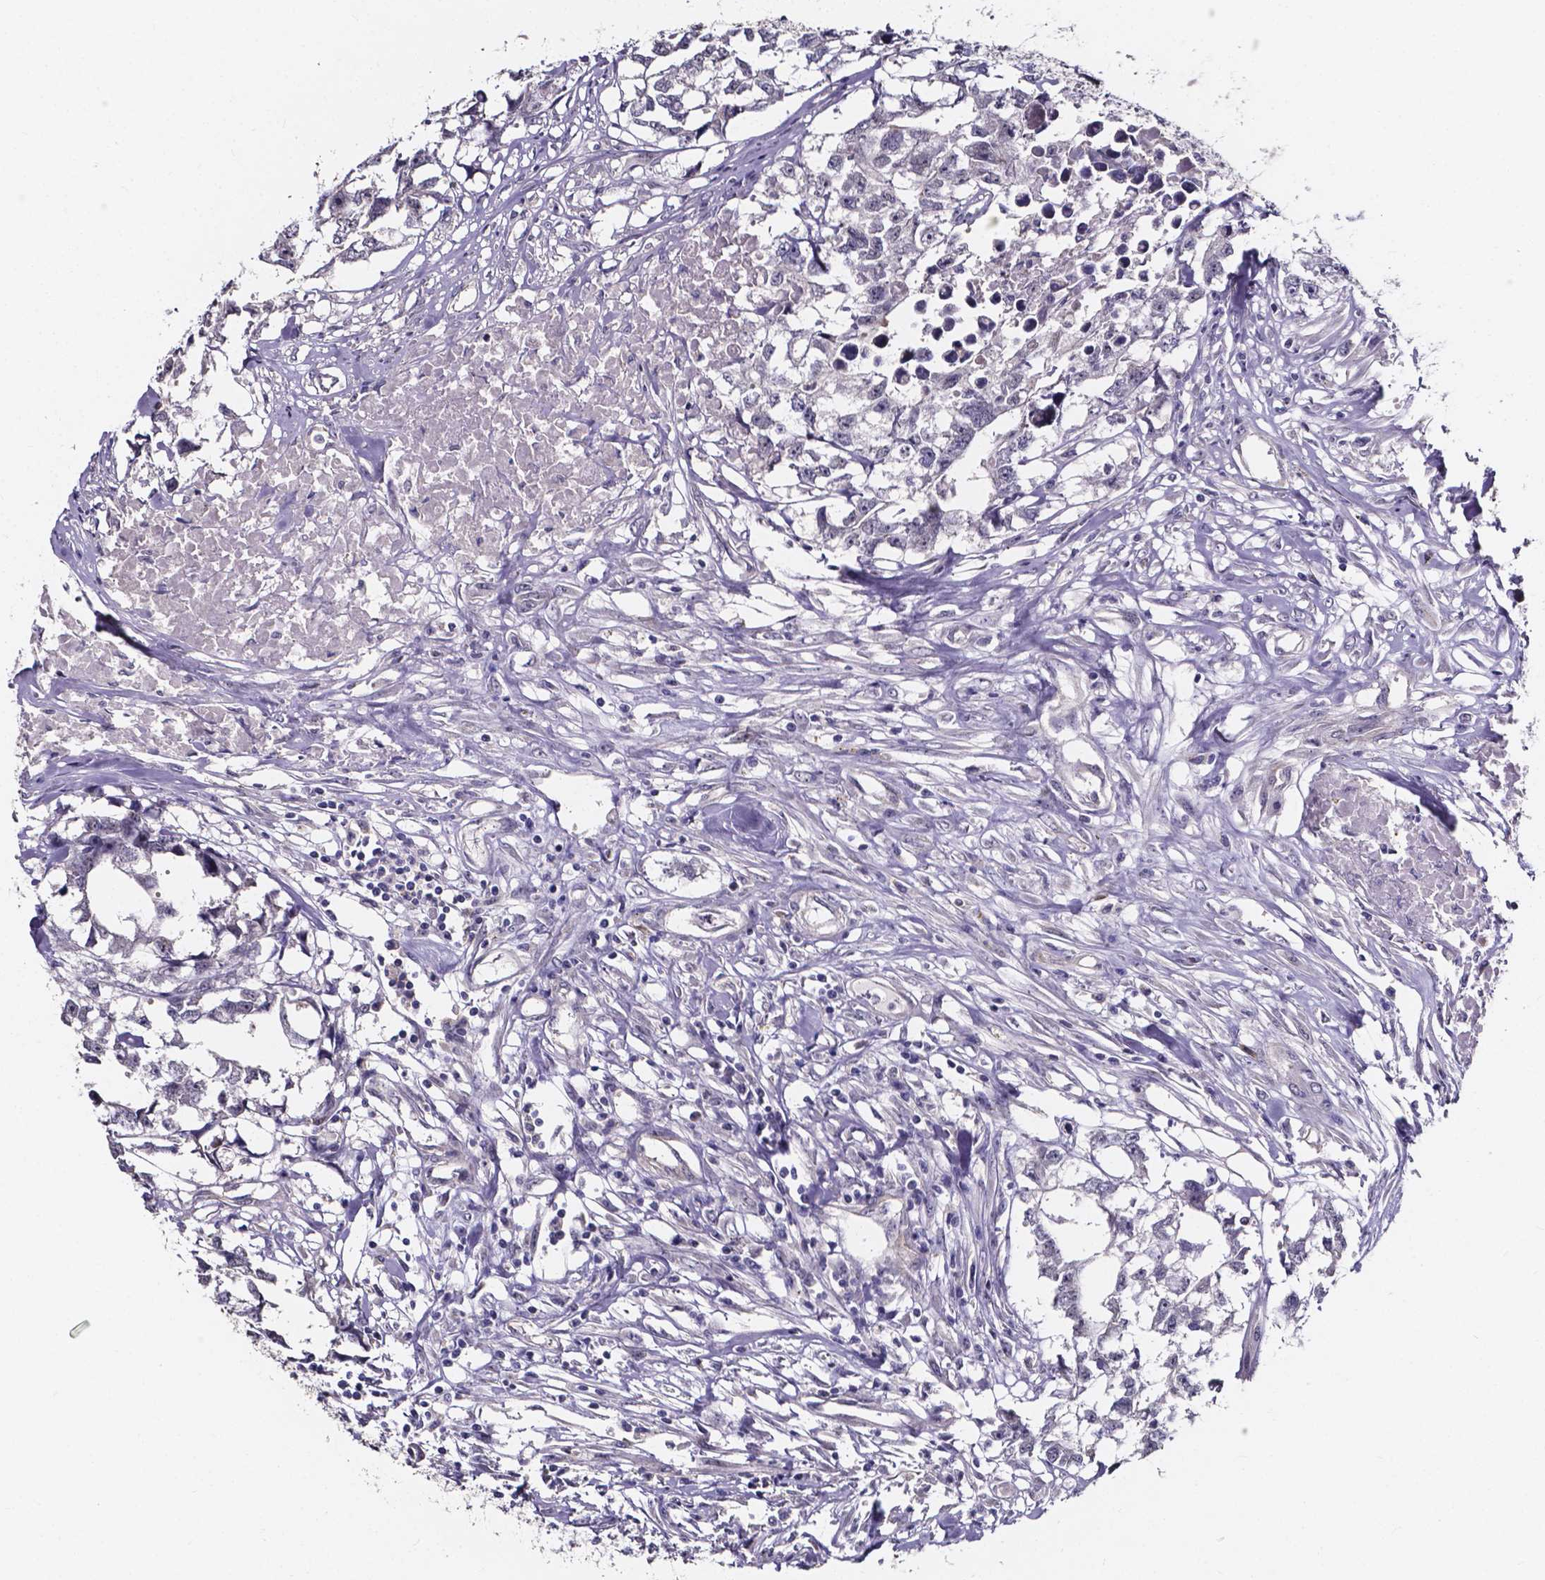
{"staining": {"intensity": "negative", "quantity": "none", "location": "none"}, "tissue": "testis cancer", "cell_type": "Tumor cells", "image_type": "cancer", "snomed": [{"axis": "morphology", "description": "Carcinoma, Embryonal, NOS"}, {"axis": "morphology", "description": "Teratoma, malignant, NOS"}, {"axis": "topography", "description": "Testis"}], "caption": "This histopathology image is of embryonal carcinoma (testis) stained with IHC to label a protein in brown with the nuclei are counter-stained blue. There is no expression in tumor cells.", "gene": "SPOCD1", "patient": {"sex": "male", "age": 44}}